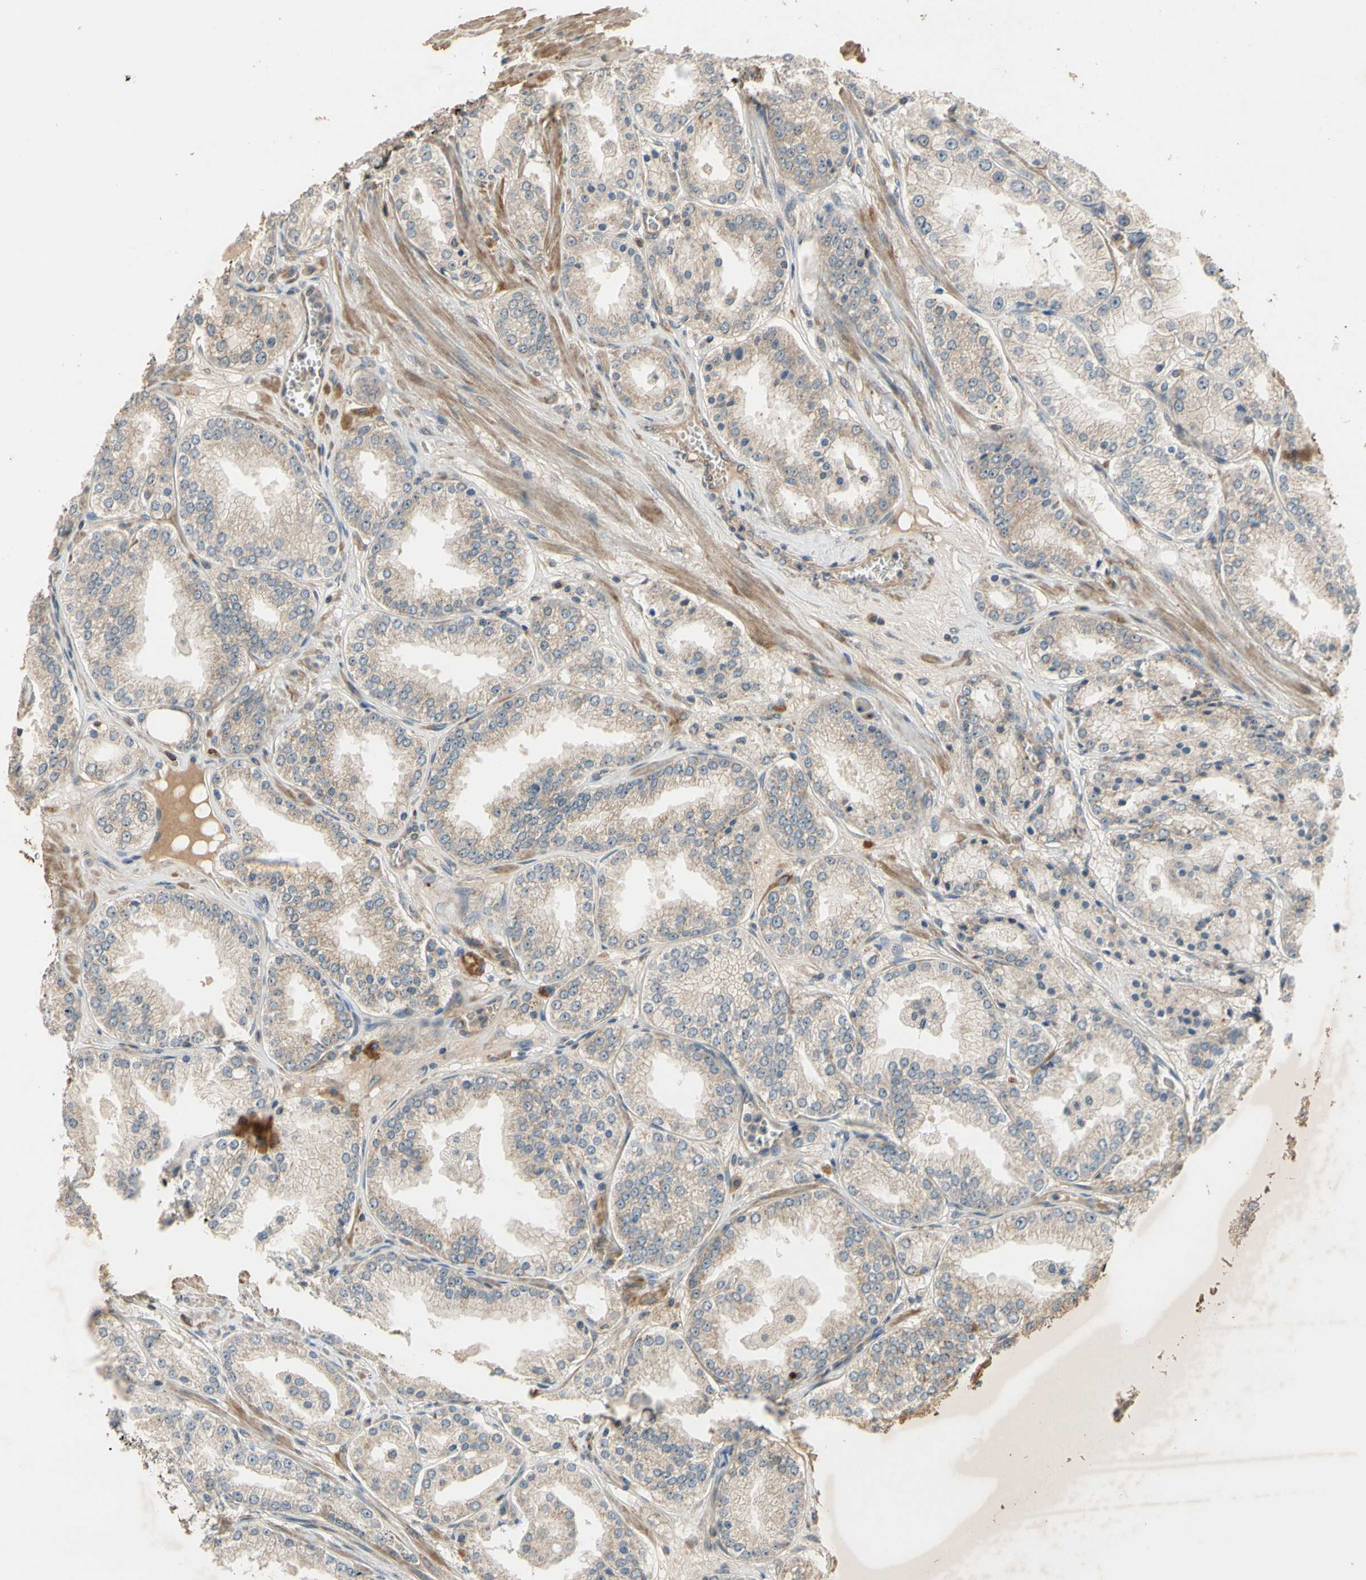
{"staining": {"intensity": "weak", "quantity": "<25%", "location": "cytoplasmic/membranous"}, "tissue": "prostate cancer", "cell_type": "Tumor cells", "image_type": "cancer", "snomed": [{"axis": "morphology", "description": "Adenocarcinoma, High grade"}, {"axis": "topography", "description": "Prostate"}], "caption": "IHC image of neoplastic tissue: human prostate cancer stained with DAB (3,3'-diaminobenzidine) demonstrates no significant protein positivity in tumor cells. (DAB (3,3'-diaminobenzidine) immunohistochemistry, high magnification).", "gene": "ALKBH3", "patient": {"sex": "male", "age": 61}}